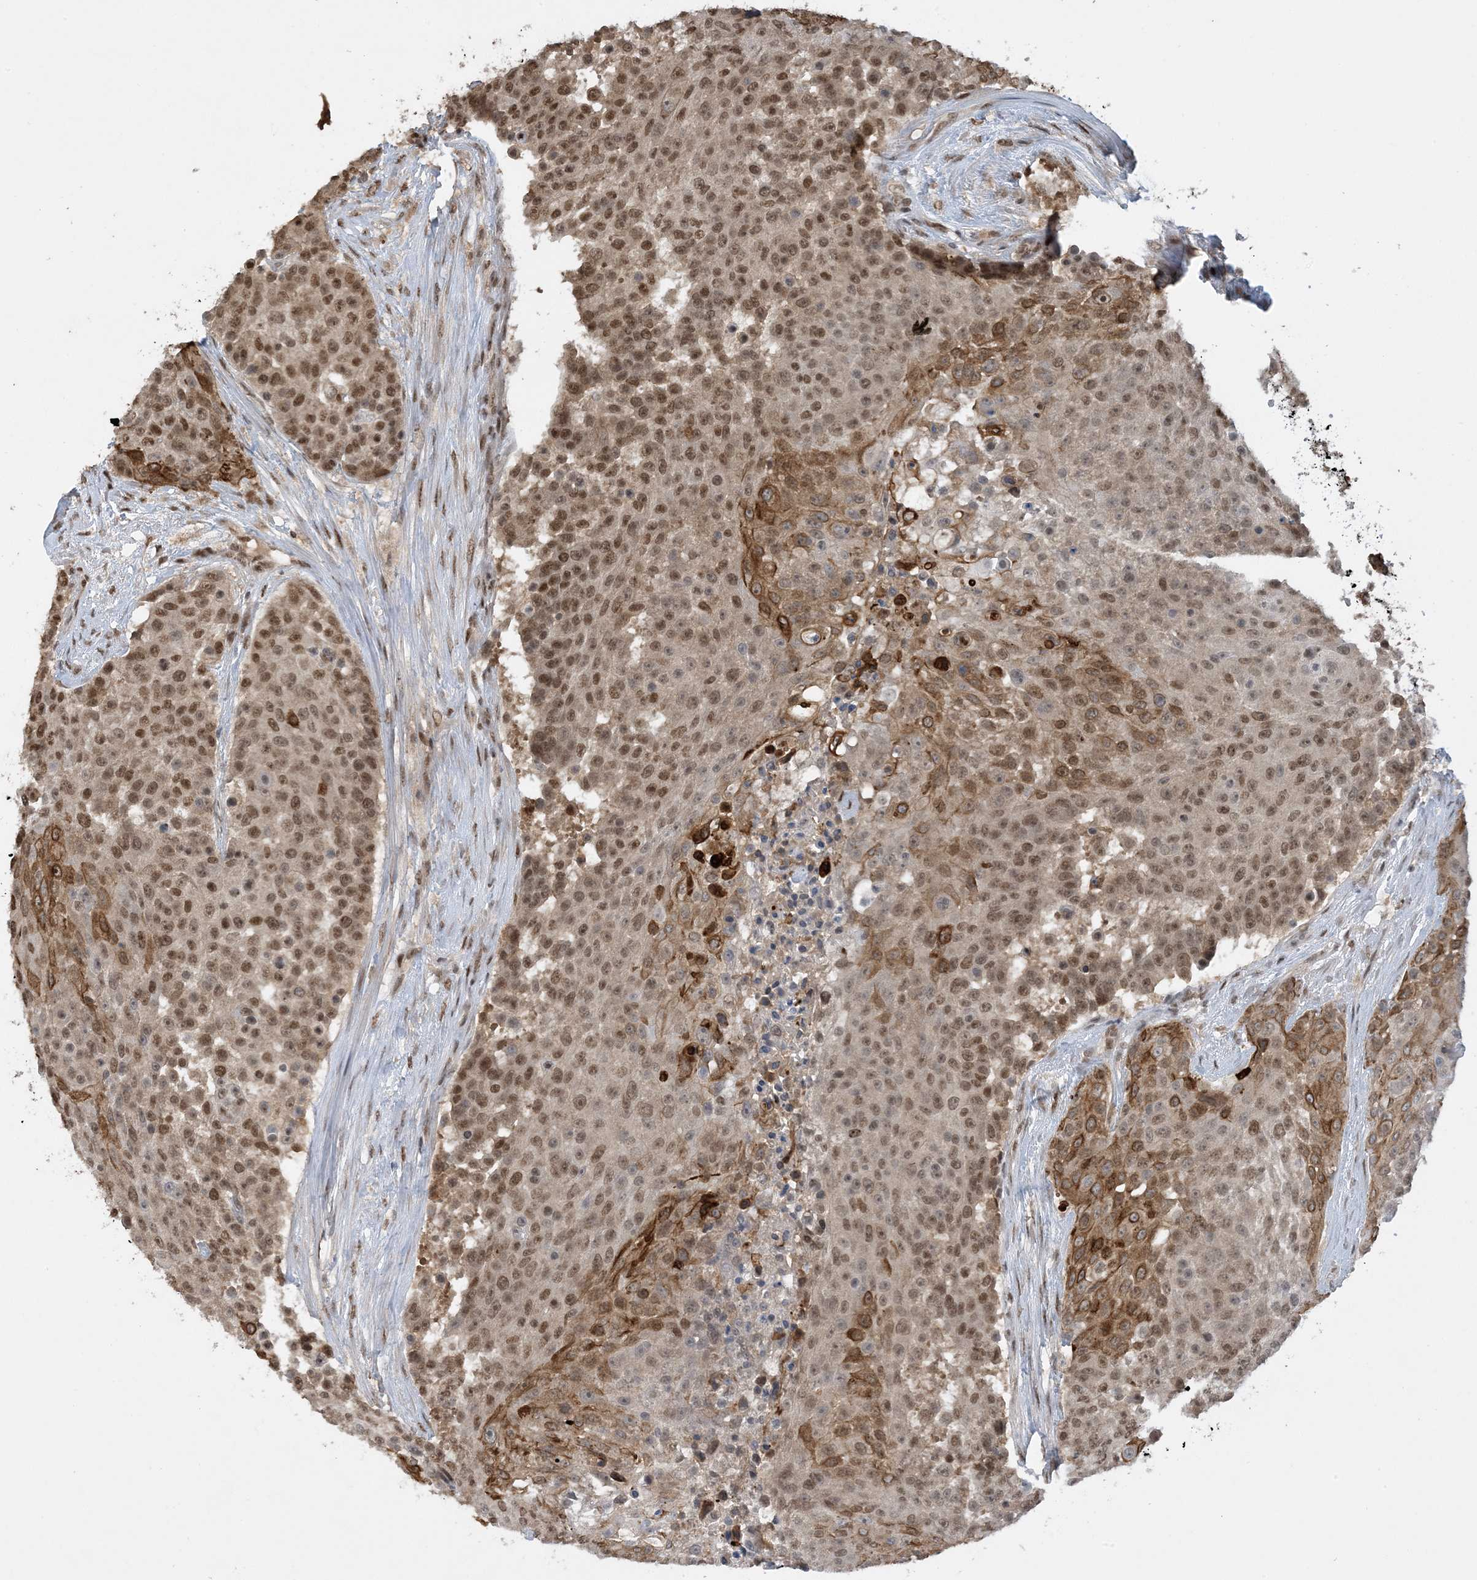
{"staining": {"intensity": "moderate", "quantity": ">75%", "location": "cytoplasmic/membranous,nuclear"}, "tissue": "urothelial cancer", "cell_type": "Tumor cells", "image_type": "cancer", "snomed": [{"axis": "morphology", "description": "Urothelial carcinoma, High grade"}, {"axis": "topography", "description": "Urinary bladder"}], "caption": "This image exhibits urothelial cancer stained with IHC to label a protein in brown. The cytoplasmic/membranous and nuclear of tumor cells show moderate positivity for the protein. Nuclei are counter-stained blue.", "gene": "ACYP2", "patient": {"sex": "female", "age": 63}}